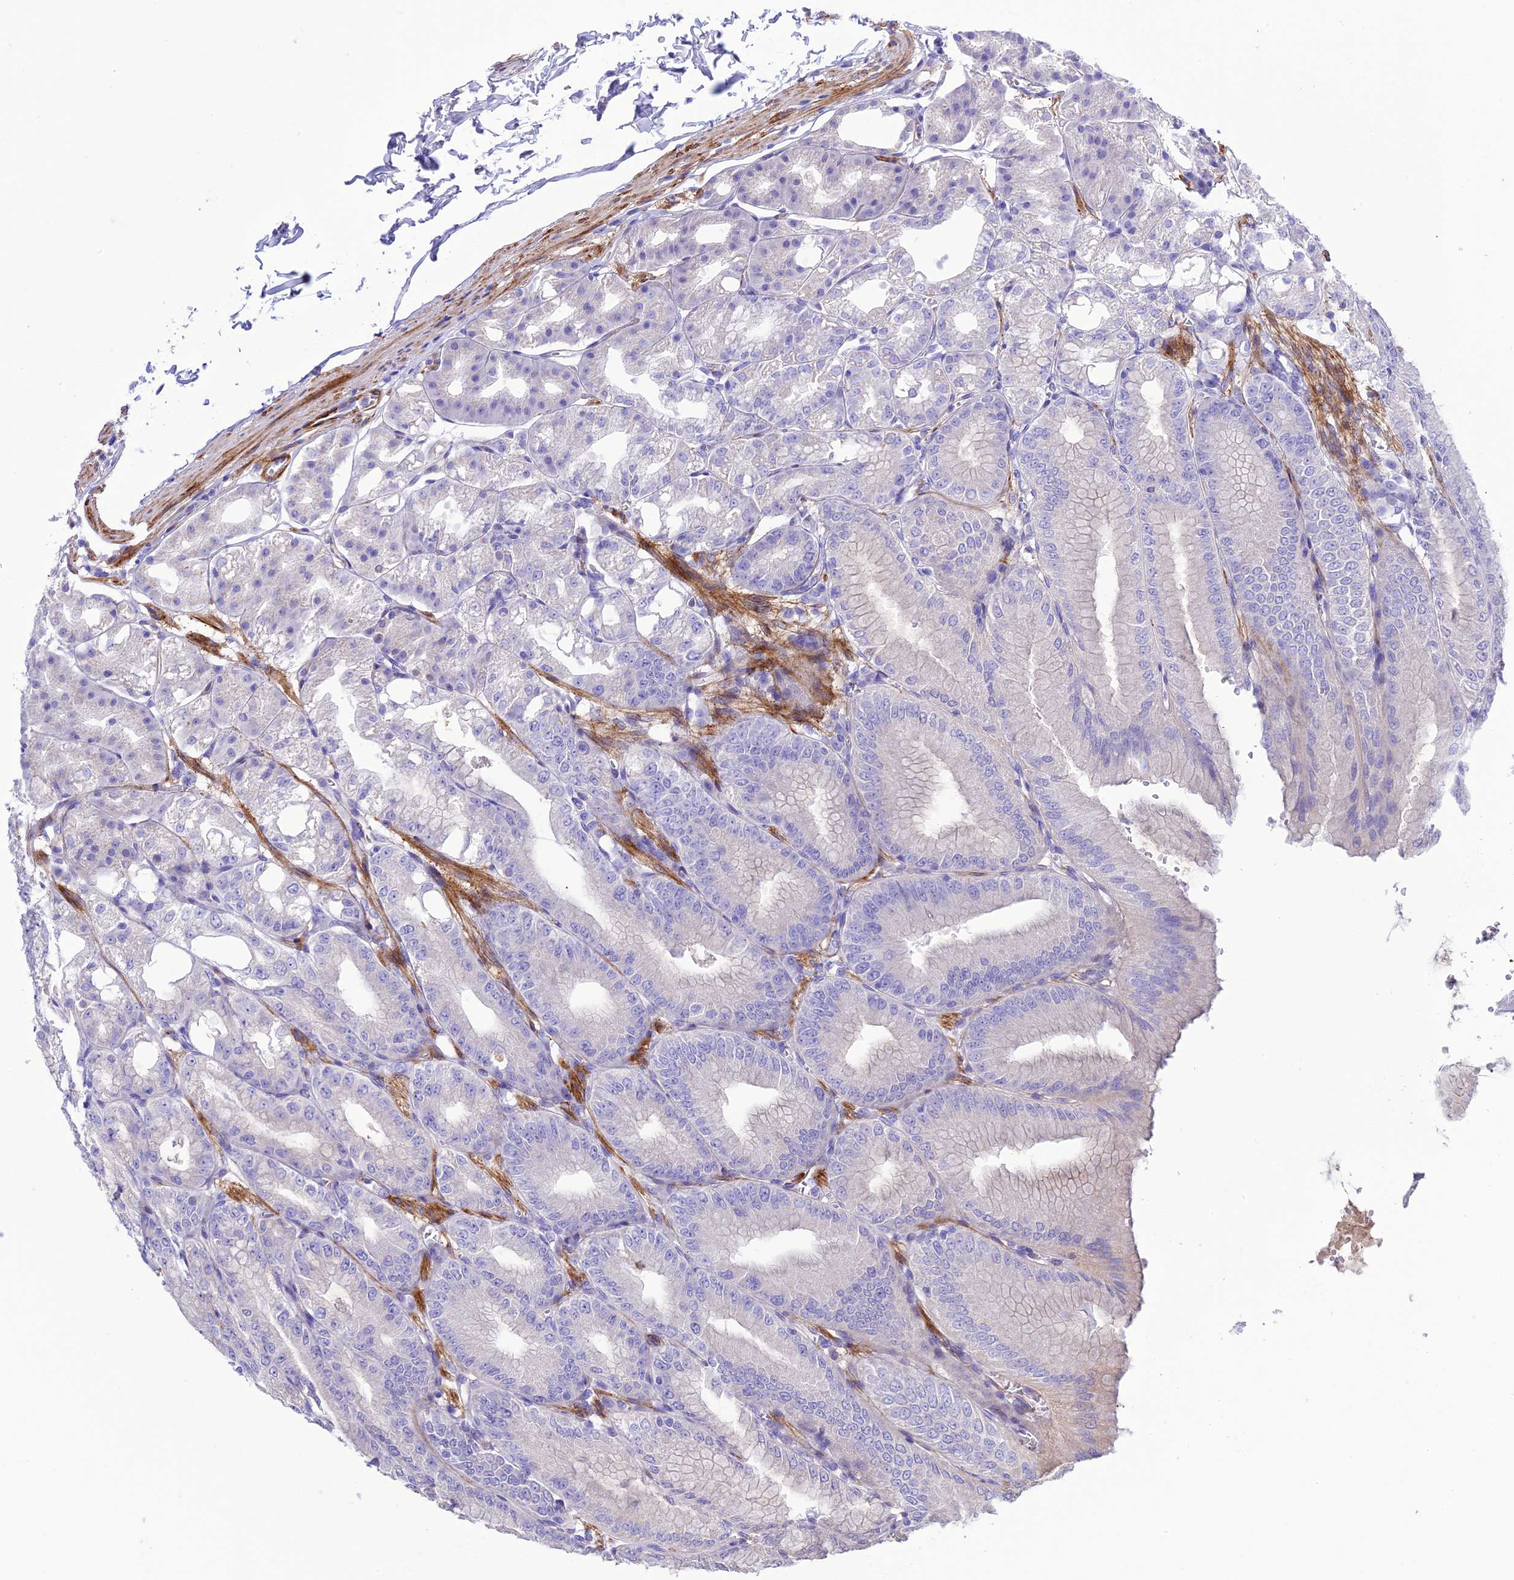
{"staining": {"intensity": "weak", "quantity": "<25%", "location": "cytoplasmic/membranous"}, "tissue": "stomach", "cell_type": "Glandular cells", "image_type": "normal", "snomed": [{"axis": "morphology", "description": "Normal tissue, NOS"}, {"axis": "topography", "description": "Stomach, lower"}], "caption": "High power microscopy histopathology image of an immunohistochemistry (IHC) photomicrograph of benign stomach, revealing no significant positivity in glandular cells.", "gene": "FRA10AC1", "patient": {"sex": "male", "age": 71}}